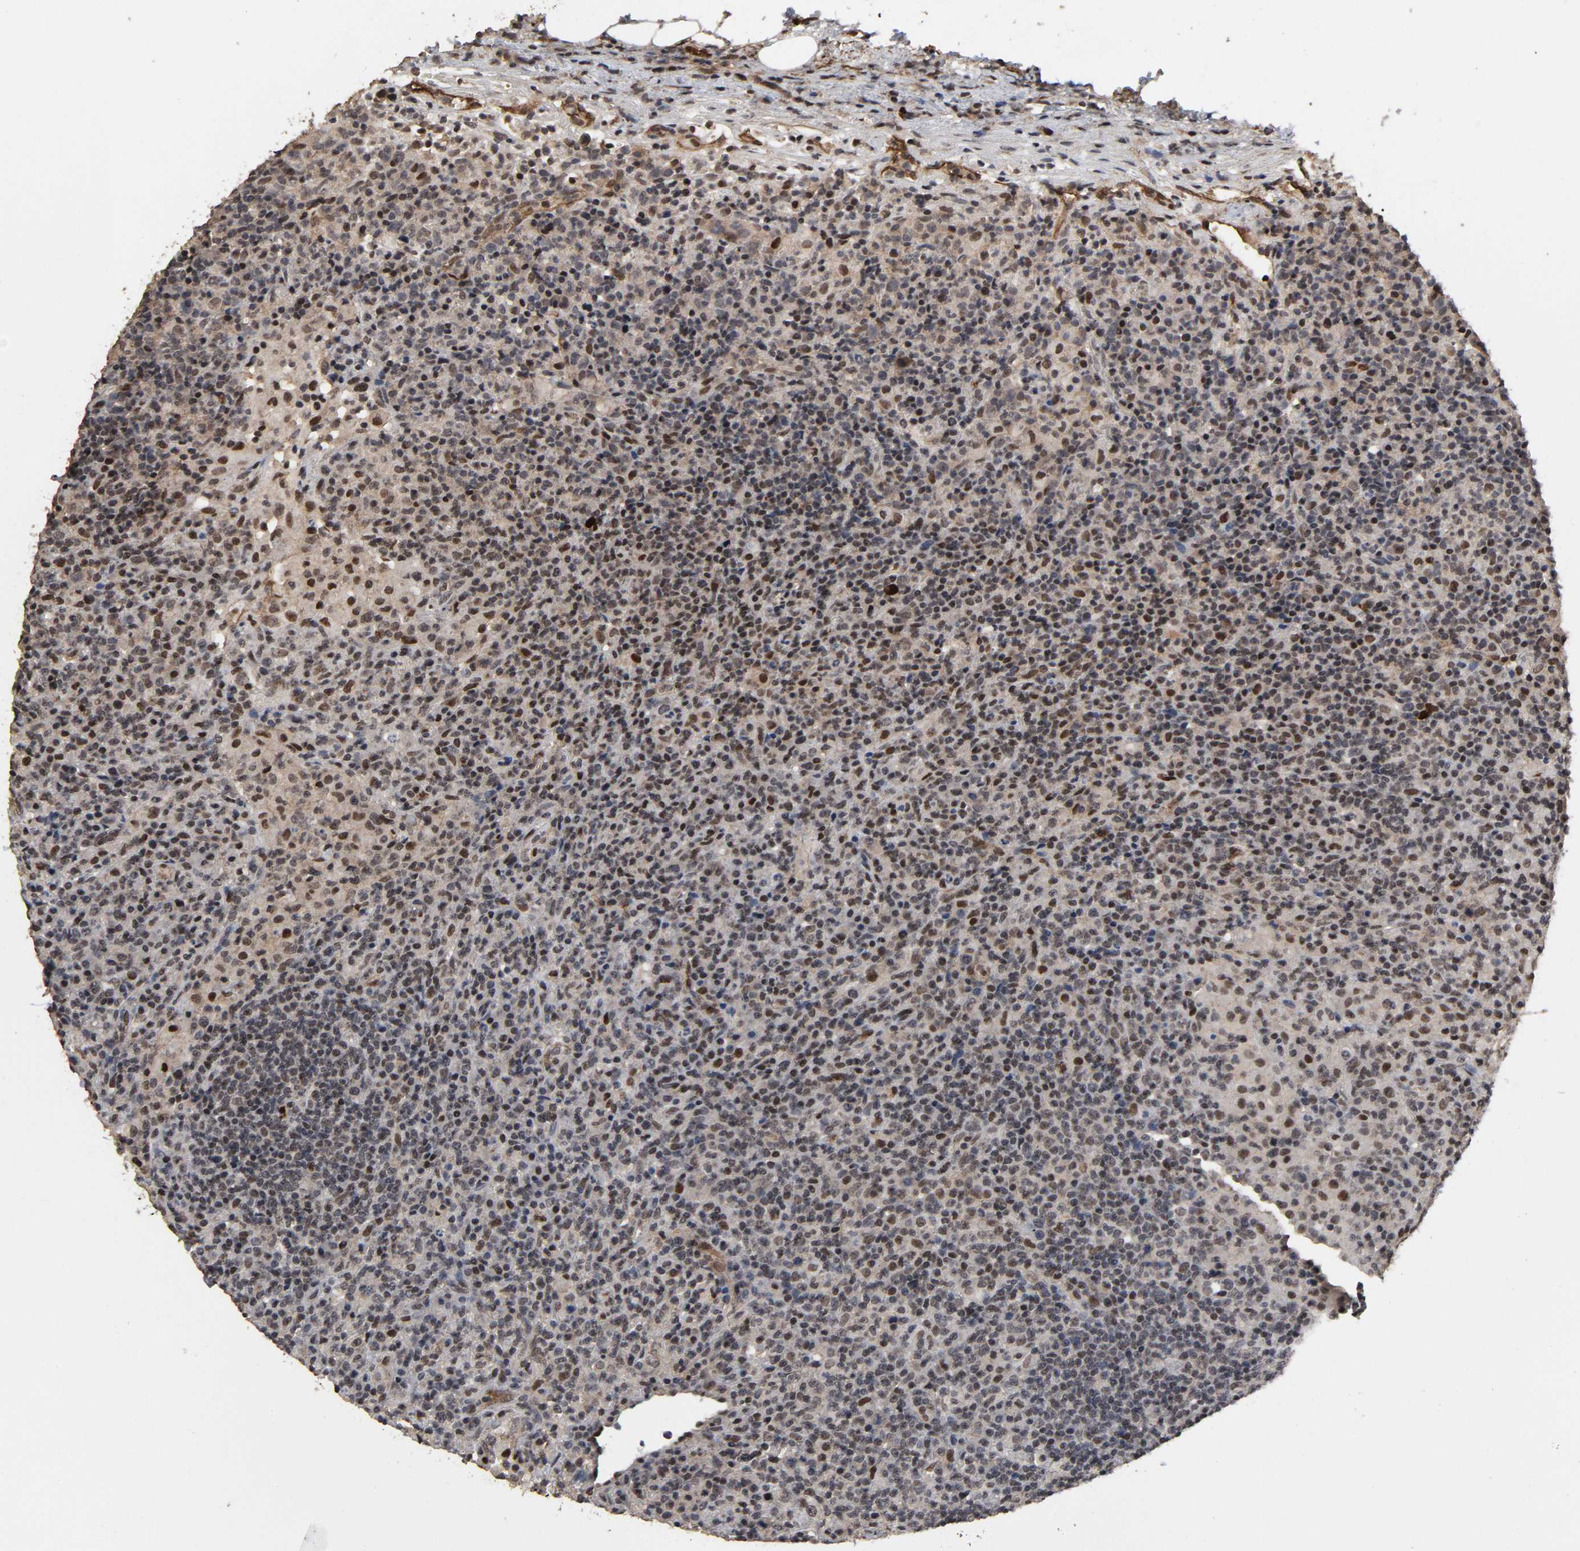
{"staining": {"intensity": "moderate", "quantity": "25%-75%", "location": "cytoplasmic/membranous,nuclear"}, "tissue": "lymphoma", "cell_type": "Tumor cells", "image_type": "cancer", "snomed": [{"axis": "morphology", "description": "Hodgkin's disease, NOS"}, {"axis": "topography", "description": "Lymph node"}], "caption": "About 25%-75% of tumor cells in lymphoma exhibit moderate cytoplasmic/membranous and nuclear protein staining as visualized by brown immunohistochemical staining.", "gene": "AHNAK2", "patient": {"sex": "male", "age": 65}}